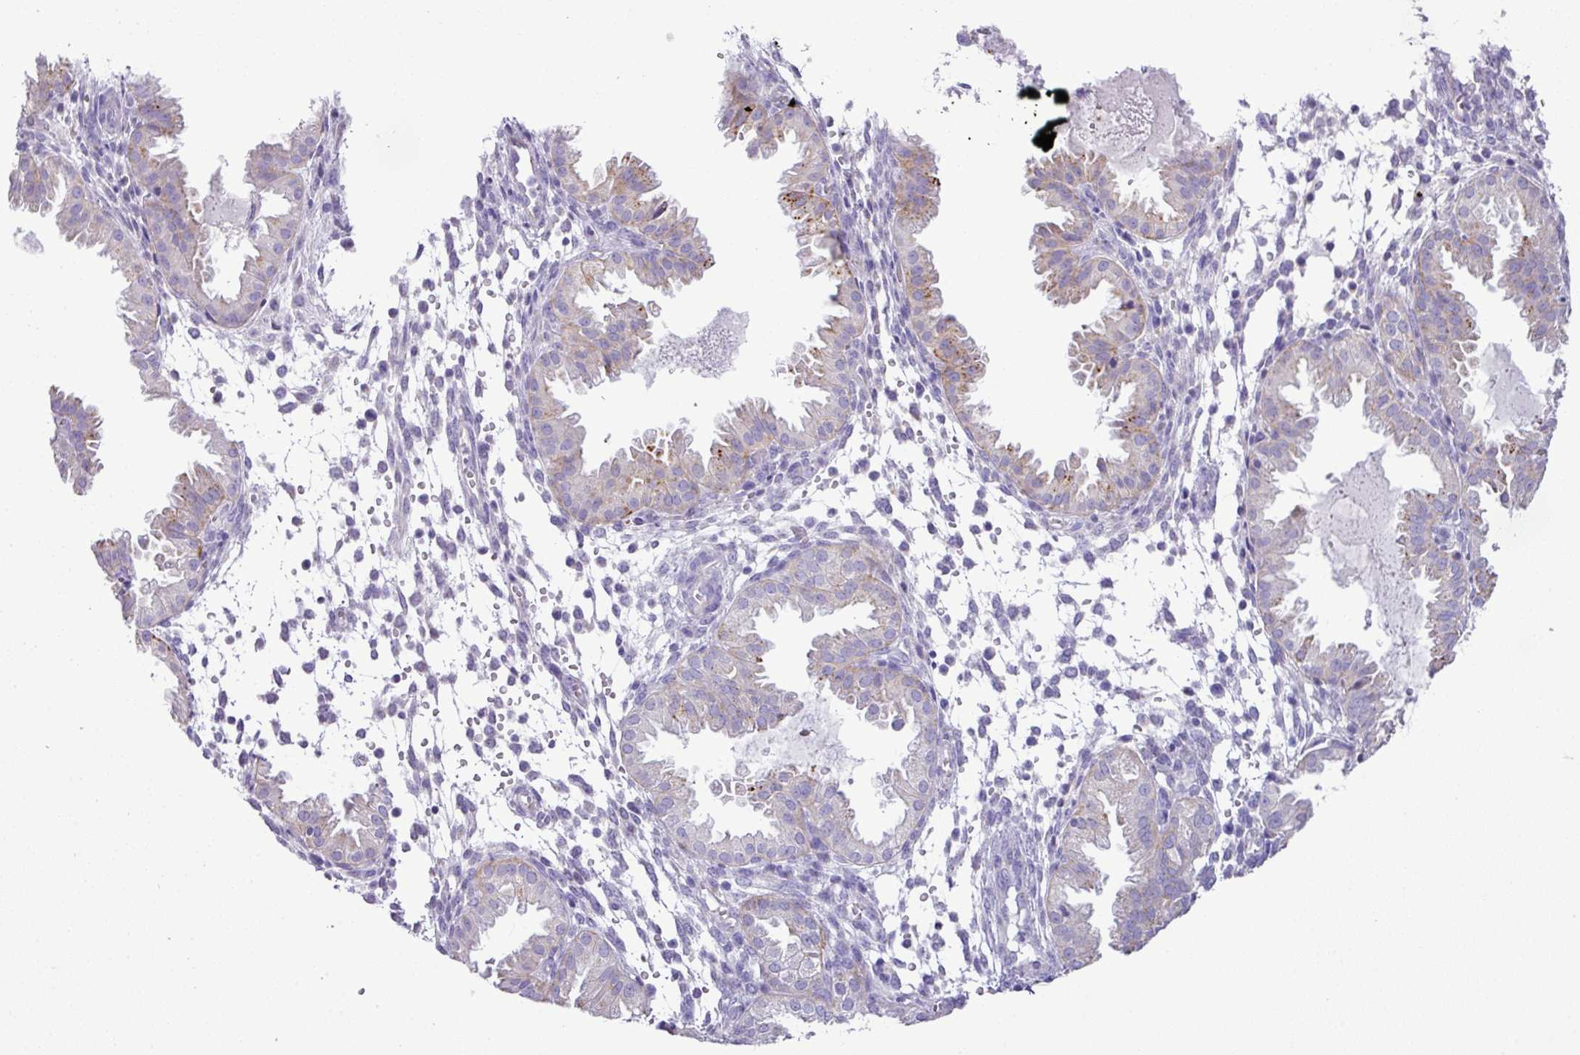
{"staining": {"intensity": "negative", "quantity": "none", "location": "none"}, "tissue": "endometrium", "cell_type": "Cells in endometrial stroma", "image_type": "normal", "snomed": [{"axis": "morphology", "description": "Normal tissue, NOS"}, {"axis": "topography", "description": "Endometrium"}], "caption": "DAB immunohistochemical staining of normal human endometrium reveals no significant positivity in cells in endometrial stroma. (DAB (3,3'-diaminobenzidine) IHC visualized using brightfield microscopy, high magnification).", "gene": "PGAP4", "patient": {"sex": "female", "age": 33}}